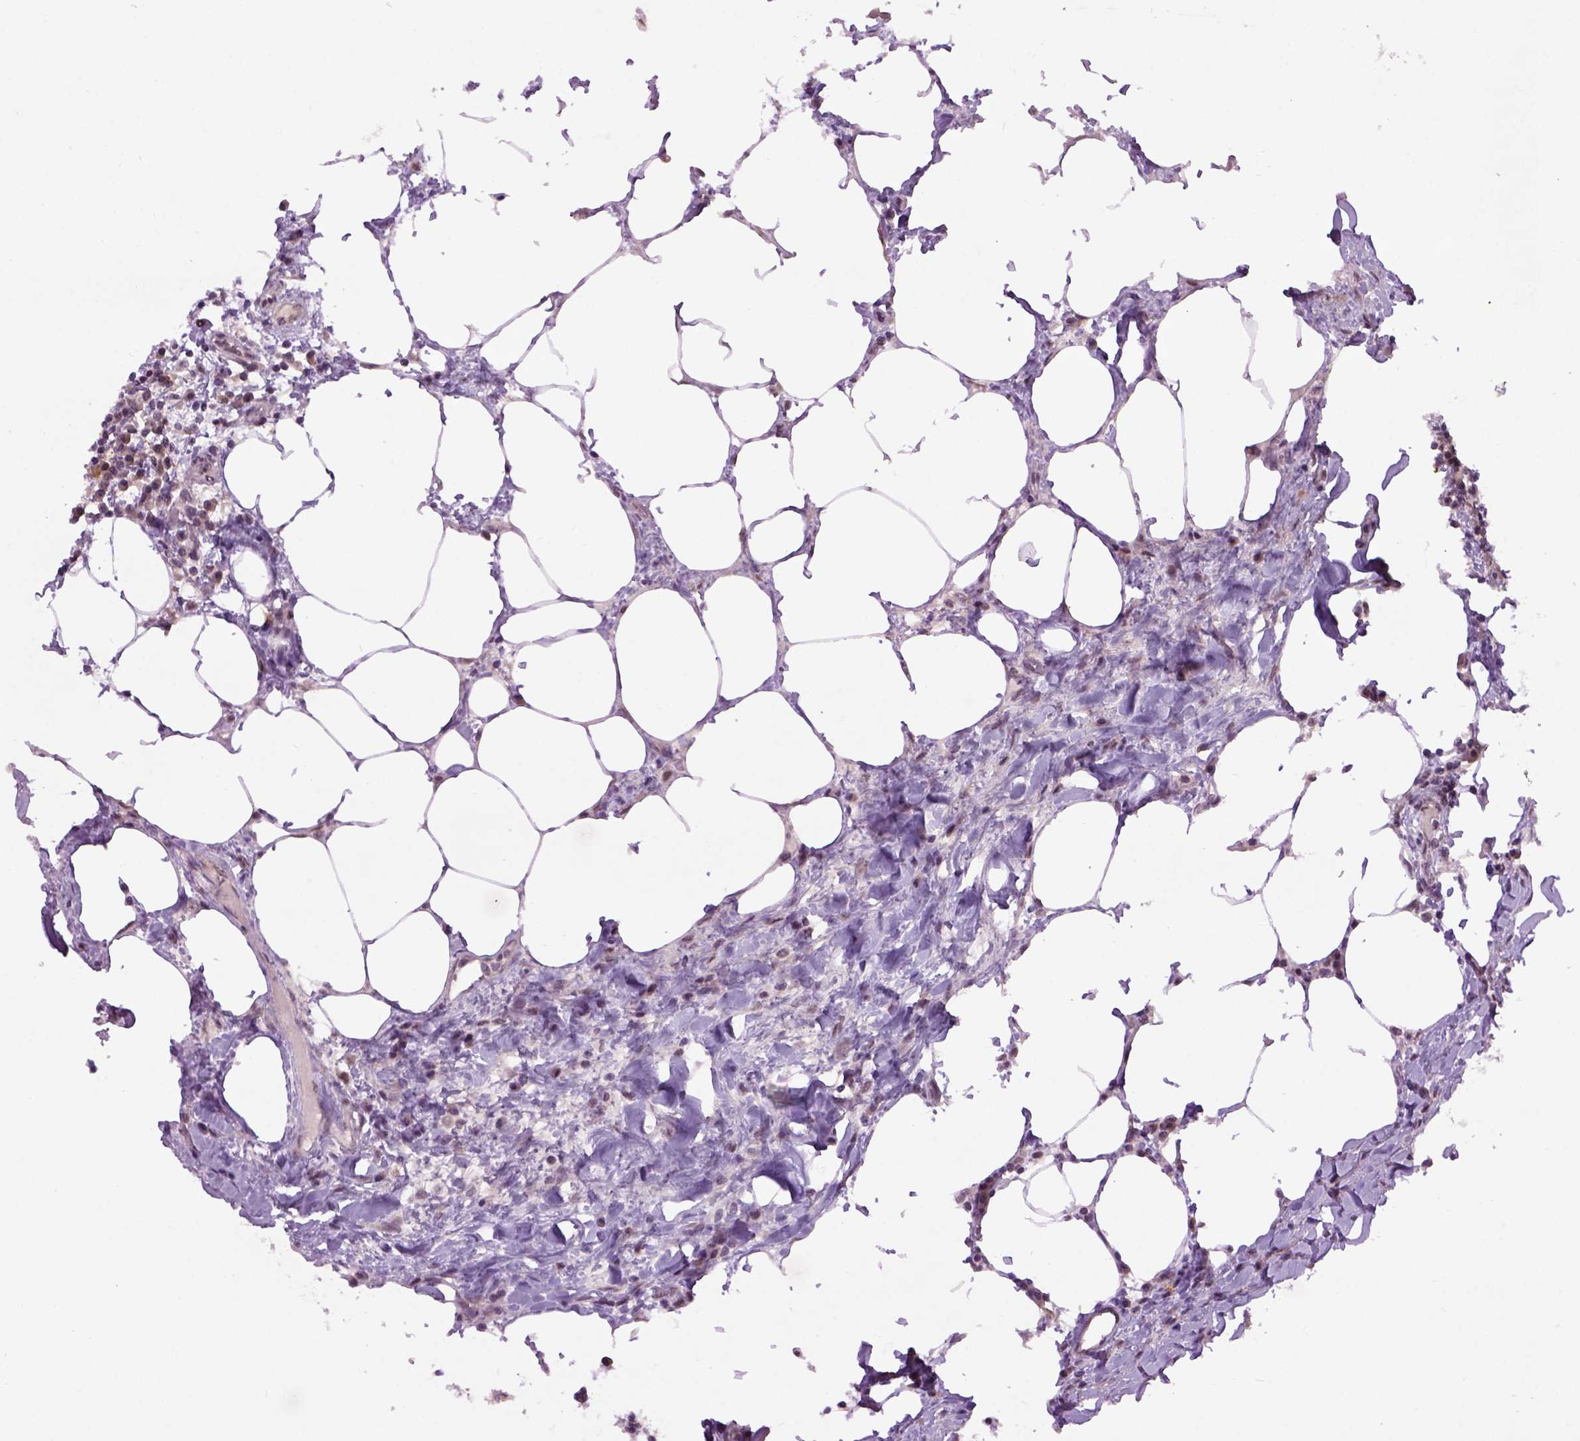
{"staining": {"intensity": "negative", "quantity": "none", "location": "none"}, "tissue": "lymph node", "cell_type": "Germinal center cells", "image_type": "normal", "snomed": [{"axis": "morphology", "description": "Normal tissue, NOS"}, {"axis": "topography", "description": "Lymph node"}], "caption": "Germinal center cells are negative for brown protein staining in normal lymph node. The staining was performed using DAB (3,3'-diaminobenzidine) to visualize the protein expression in brown, while the nuclei were stained in blue with hematoxylin (Magnification: 20x).", "gene": "RAB43", "patient": {"sex": "male", "age": 67}}